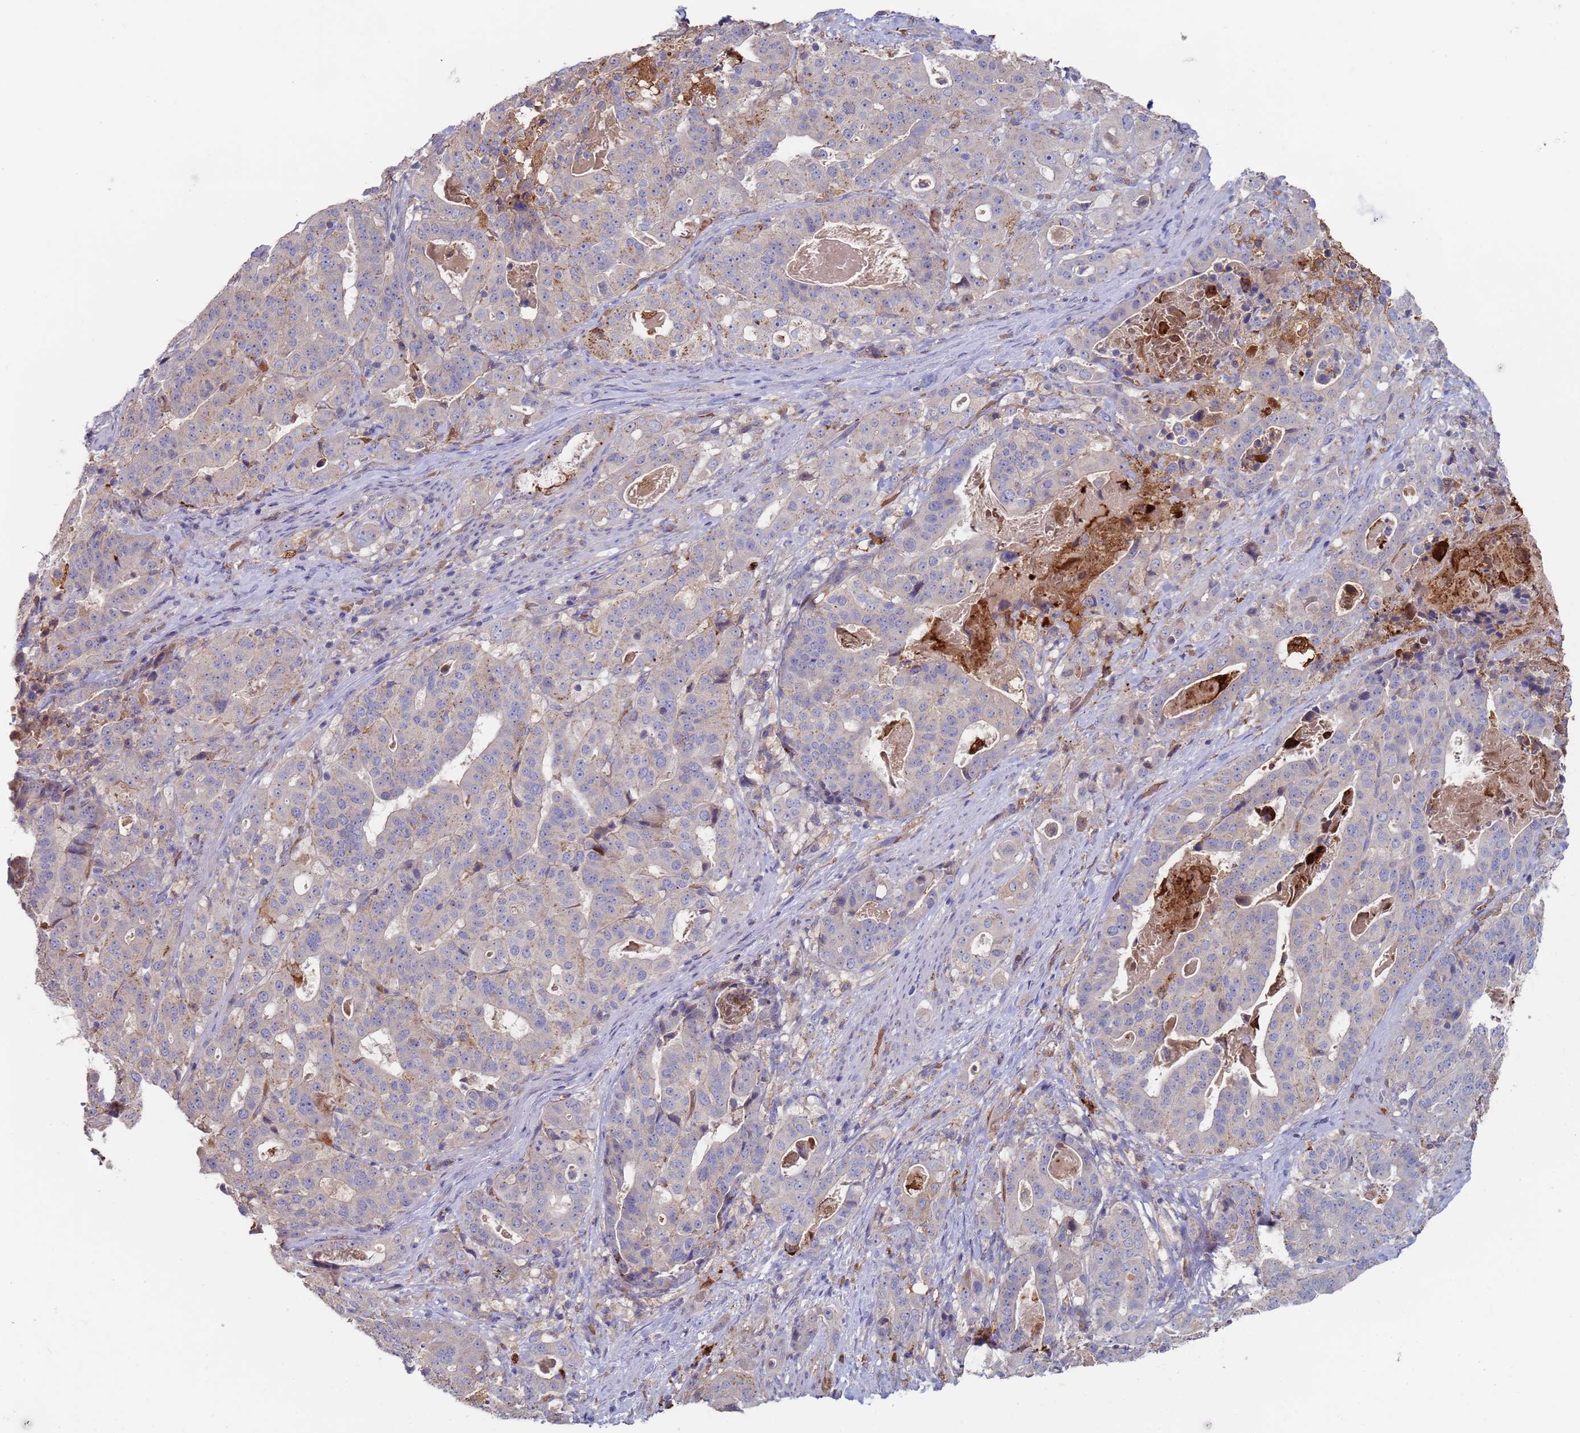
{"staining": {"intensity": "negative", "quantity": "none", "location": "none"}, "tissue": "stomach cancer", "cell_type": "Tumor cells", "image_type": "cancer", "snomed": [{"axis": "morphology", "description": "Adenocarcinoma, NOS"}, {"axis": "topography", "description": "Stomach"}], "caption": "This is an IHC image of human adenocarcinoma (stomach). There is no positivity in tumor cells.", "gene": "MALRD1", "patient": {"sex": "male", "age": 48}}